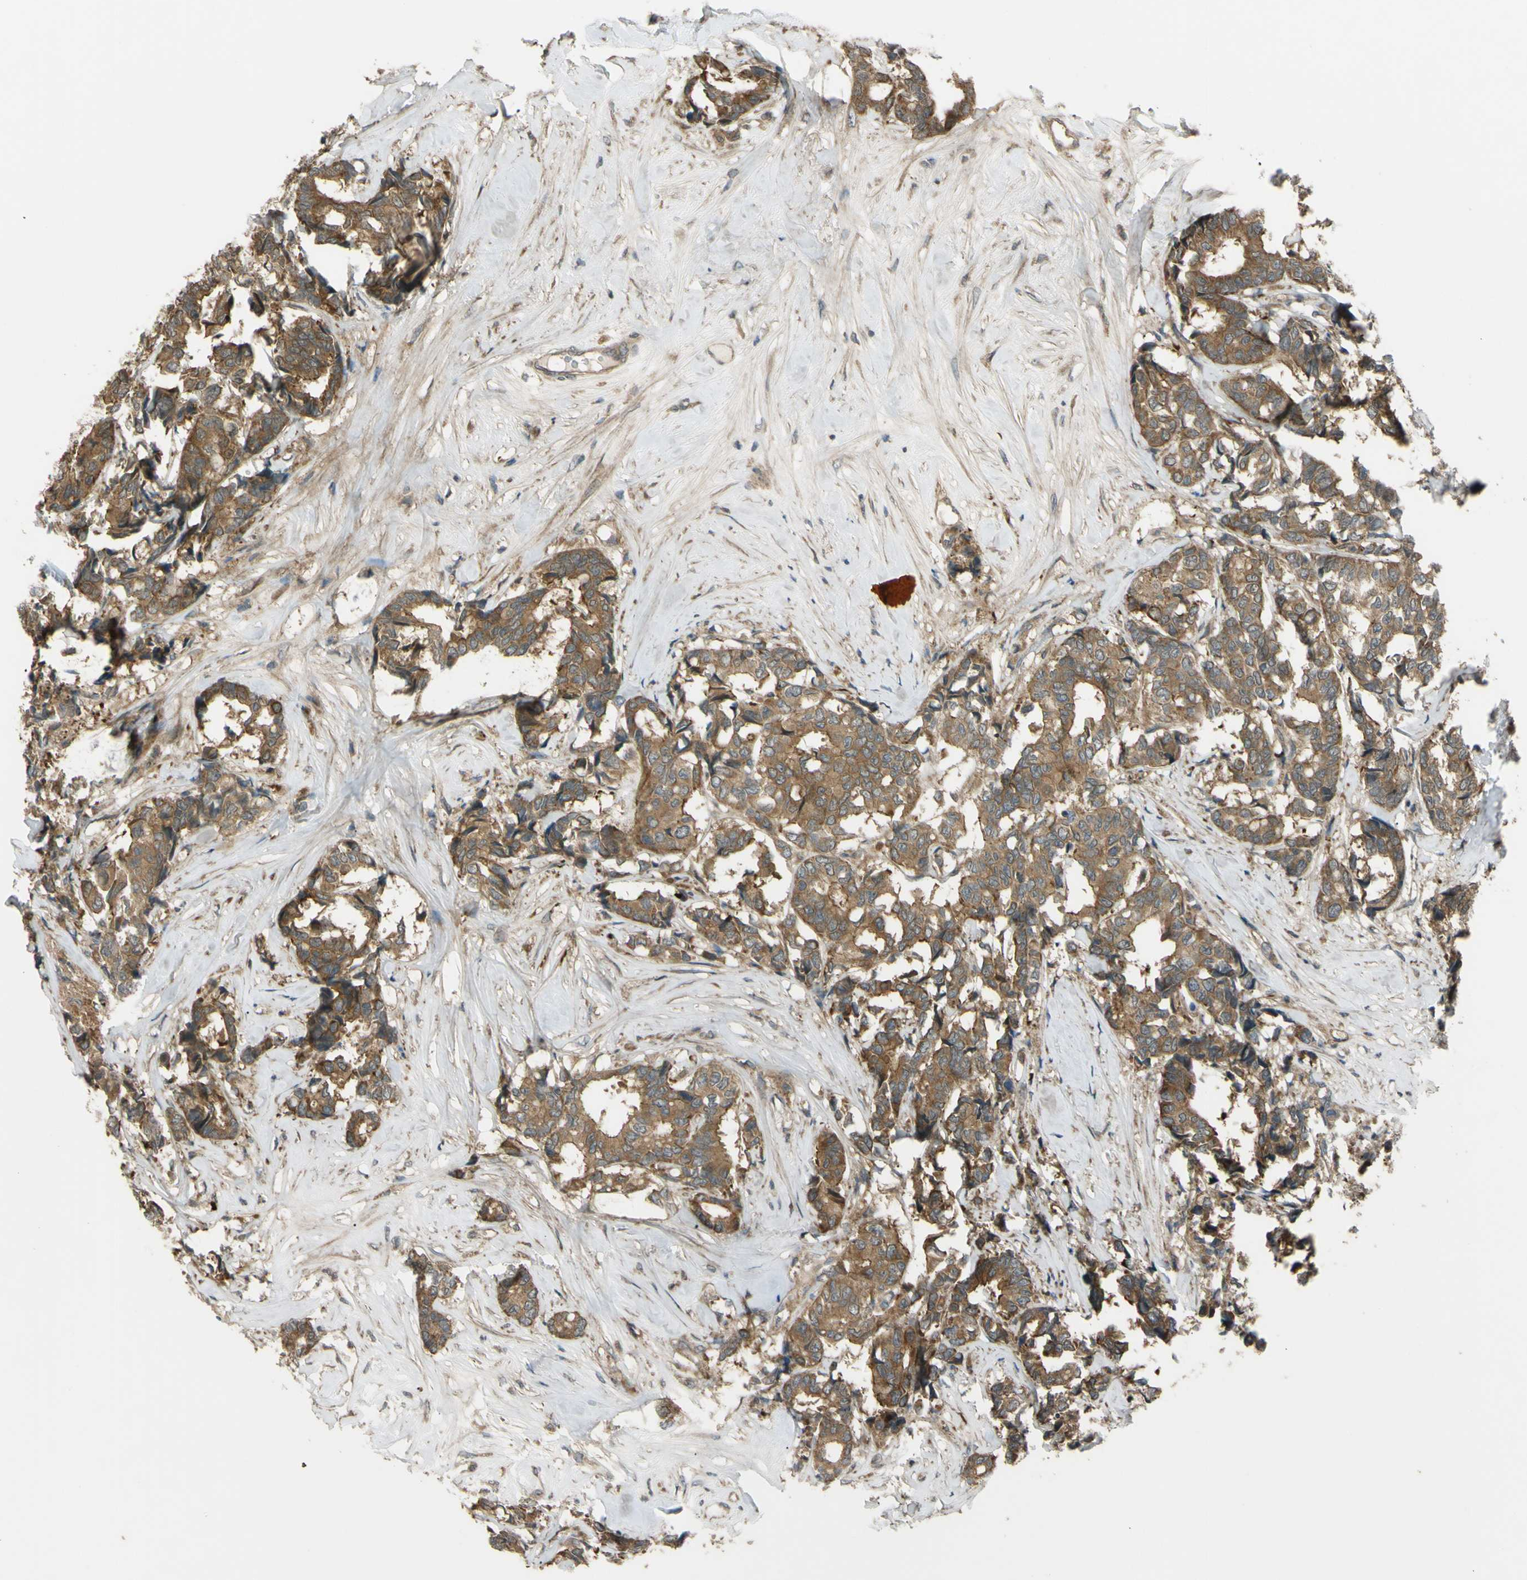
{"staining": {"intensity": "strong", "quantity": ">75%", "location": "cytoplasmic/membranous"}, "tissue": "breast cancer", "cell_type": "Tumor cells", "image_type": "cancer", "snomed": [{"axis": "morphology", "description": "Duct carcinoma"}, {"axis": "topography", "description": "Breast"}], "caption": "Breast invasive ductal carcinoma stained with DAB IHC reveals high levels of strong cytoplasmic/membranous staining in approximately >75% of tumor cells. Ihc stains the protein in brown and the nuclei are stained blue.", "gene": "FLII", "patient": {"sex": "female", "age": 87}}